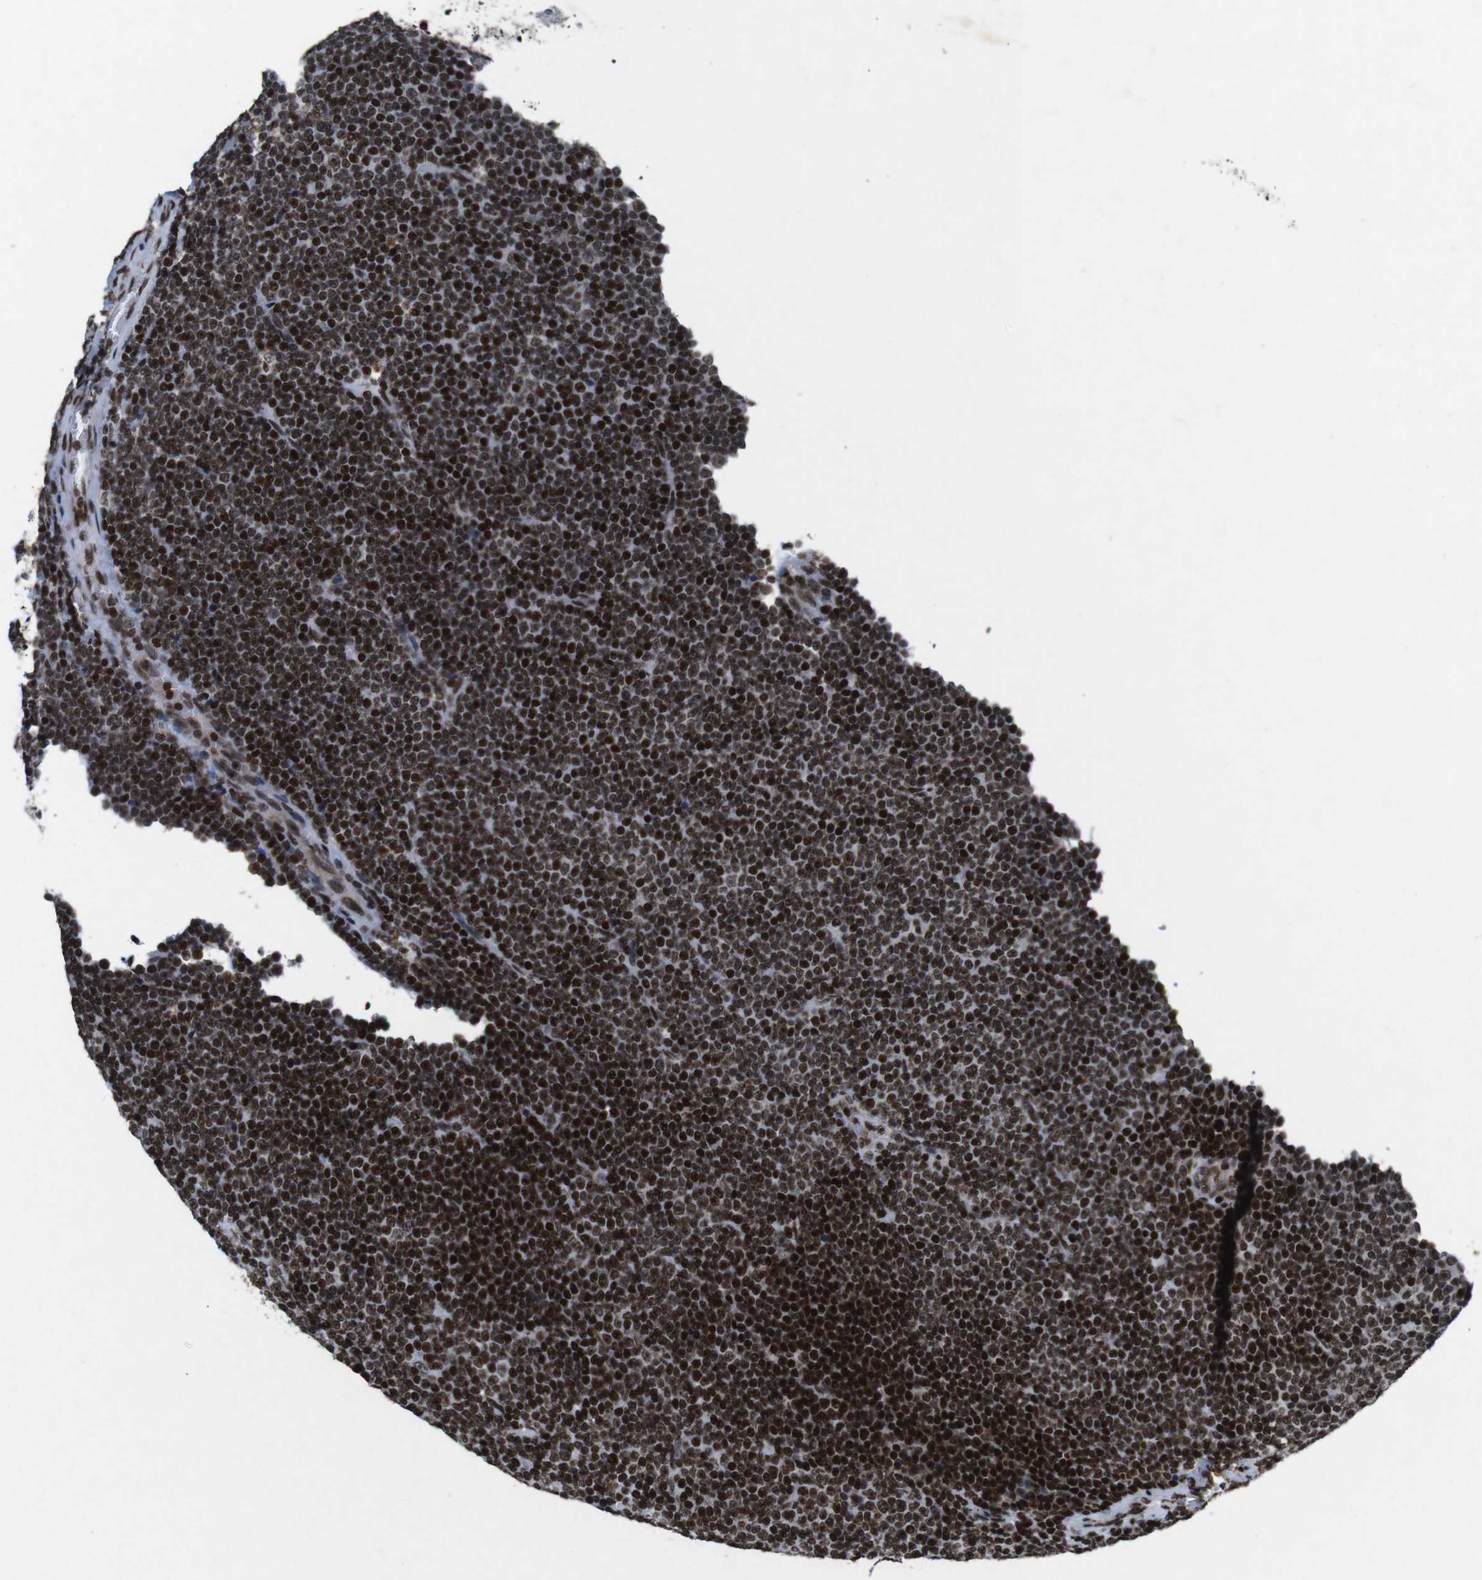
{"staining": {"intensity": "strong", "quantity": ">75%", "location": "nuclear"}, "tissue": "lymphoma", "cell_type": "Tumor cells", "image_type": "cancer", "snomed": [{"axis": "morphology", "description": "Malignant lymphoma, non-Hodgkin's type, Low grade"}, {"axis": "topography", "description": "Lymph node"}], "caption": "Protein analysis of low-grade malignant lymphoma, non-Hodgkin's type tissue exhibits strong nuclear positivity in about >75% of tumor cells.", "gene": "MAGEH1", "patient": {"sex": "female", "age": 67}}